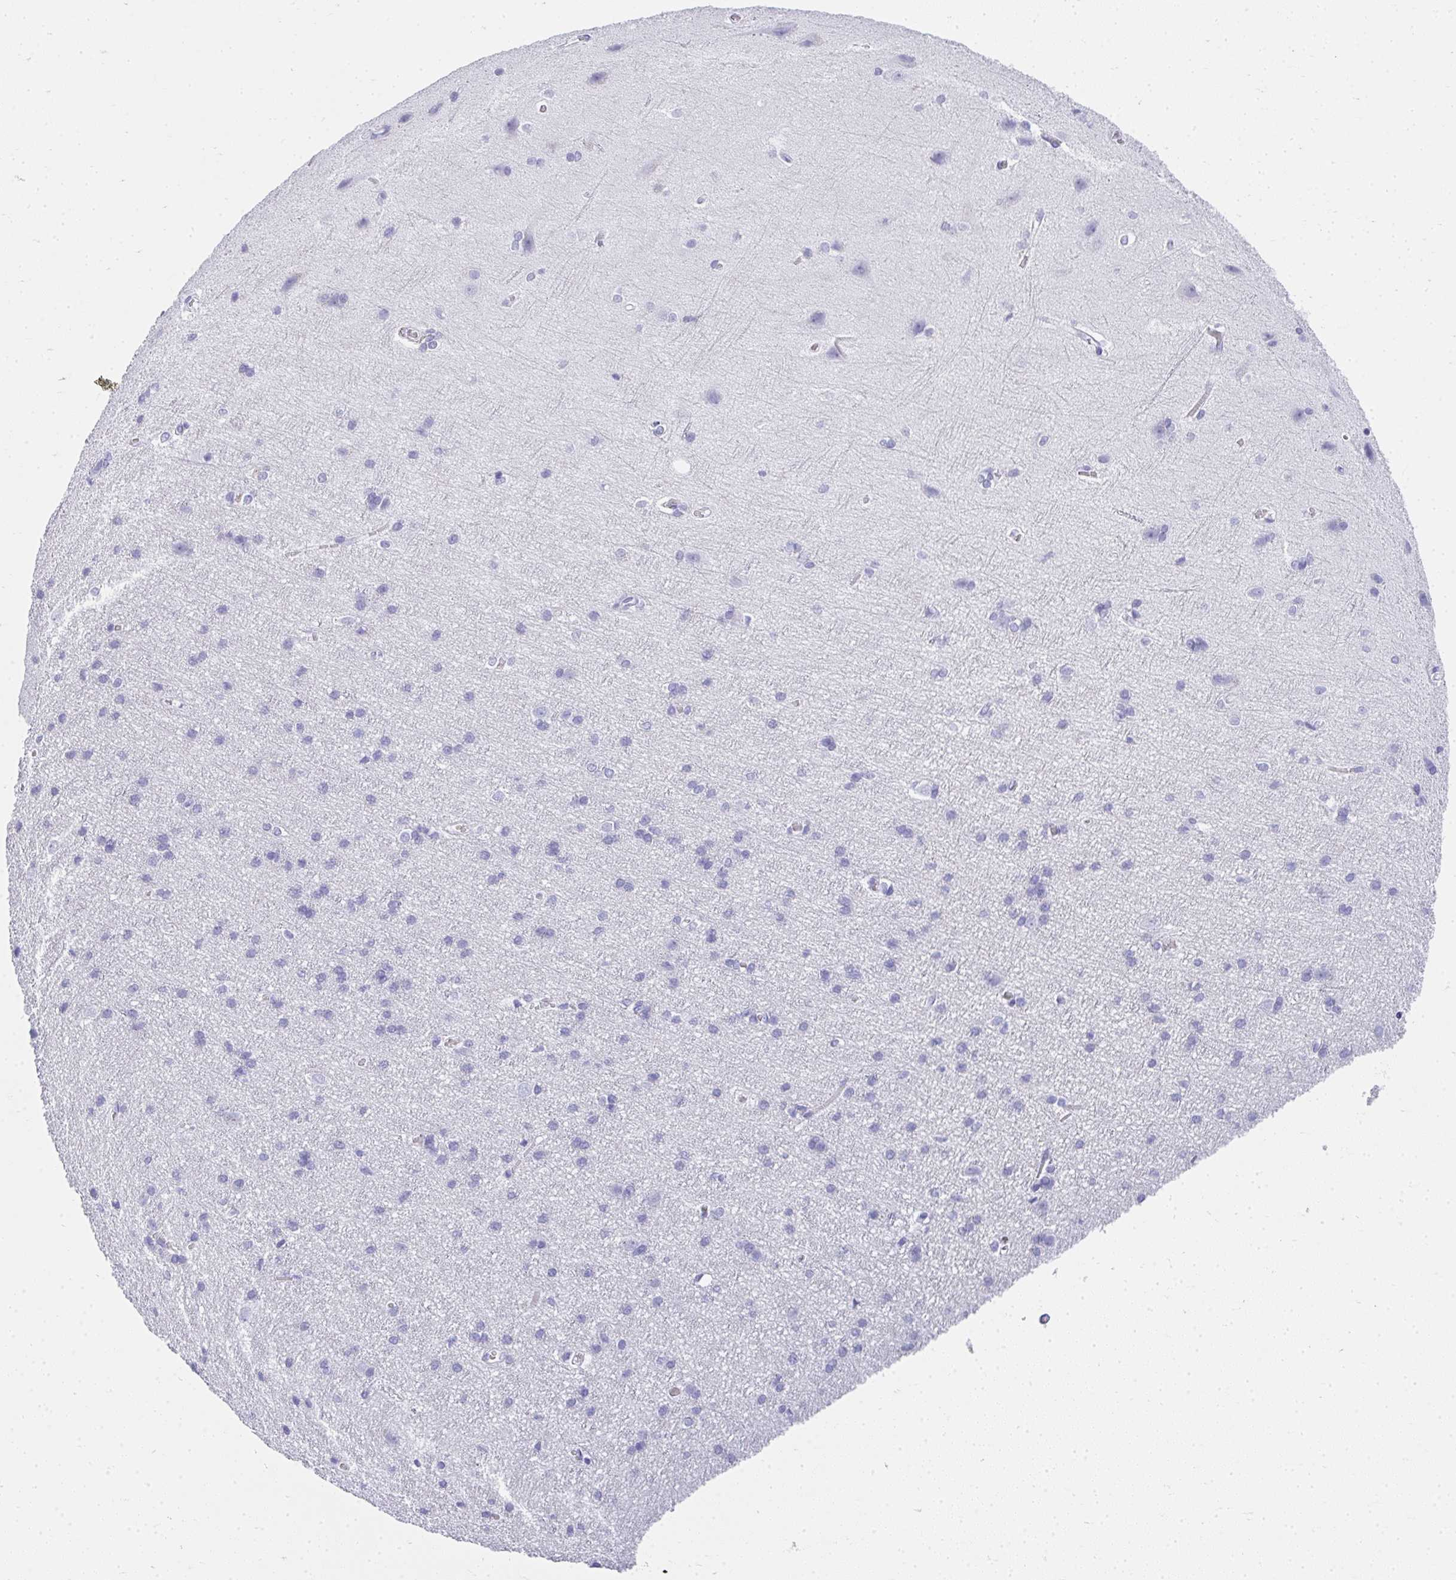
{"staining": {"intensity": "negative", "quantity": "none", "location": "none"}, "tissue": "cerebral cortex", "cell_type": "Endothelial cells", "image_type": "normal", "snomed": [{"axis": "morphology", "description": "Normal tissue, NOS"}, {"axis": "topography", "description": "Cerebral cortex"}], "caption": "This is a micrograph of immunohistochemistry staining of benign cerebral cortex, which shows no expression in endothelial cells.", "gene": "ZSWIM3", "patient": {"sex": "male", "age": 37}}